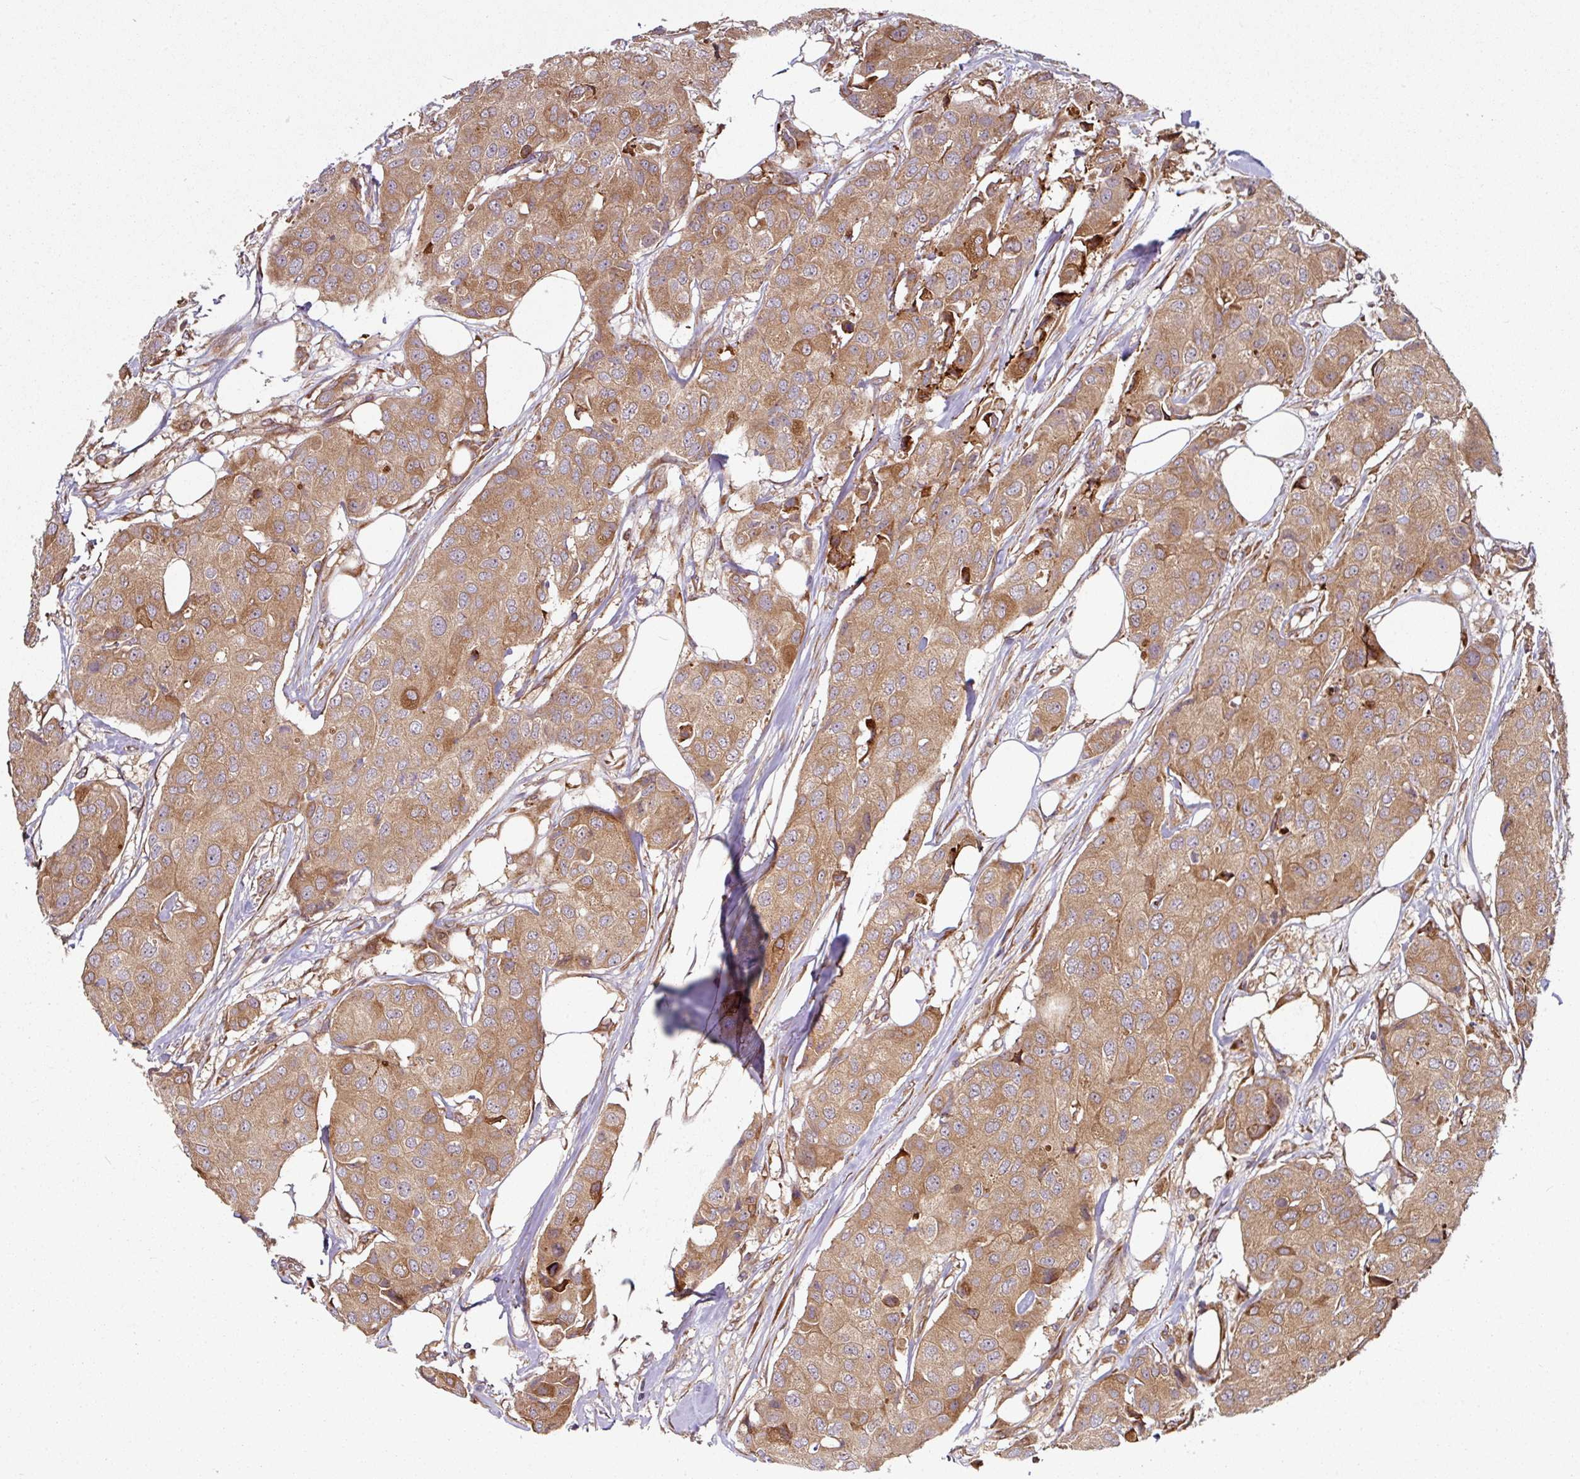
{"staining": {"intensity": "moderate", "quantity": ">75%", "location": "cytoplasmic/membranous"}, "tissue": "breast cancer", "cell_type": "Tumor cells", "image_type": "cancer", "snomed": [{"axis": "morphology", "description": "Duct carcinoma"}, {"axis": "topography", "description": "Breast"}], "caption": "This is an image of immunohistochemistry (IHC) staining of breast cancer, which shows moderate staining in the cytoplasmic/membranous of tumor cells.", "gene": "RAB5A", "patient": {"sex": "female", "age": 80}}